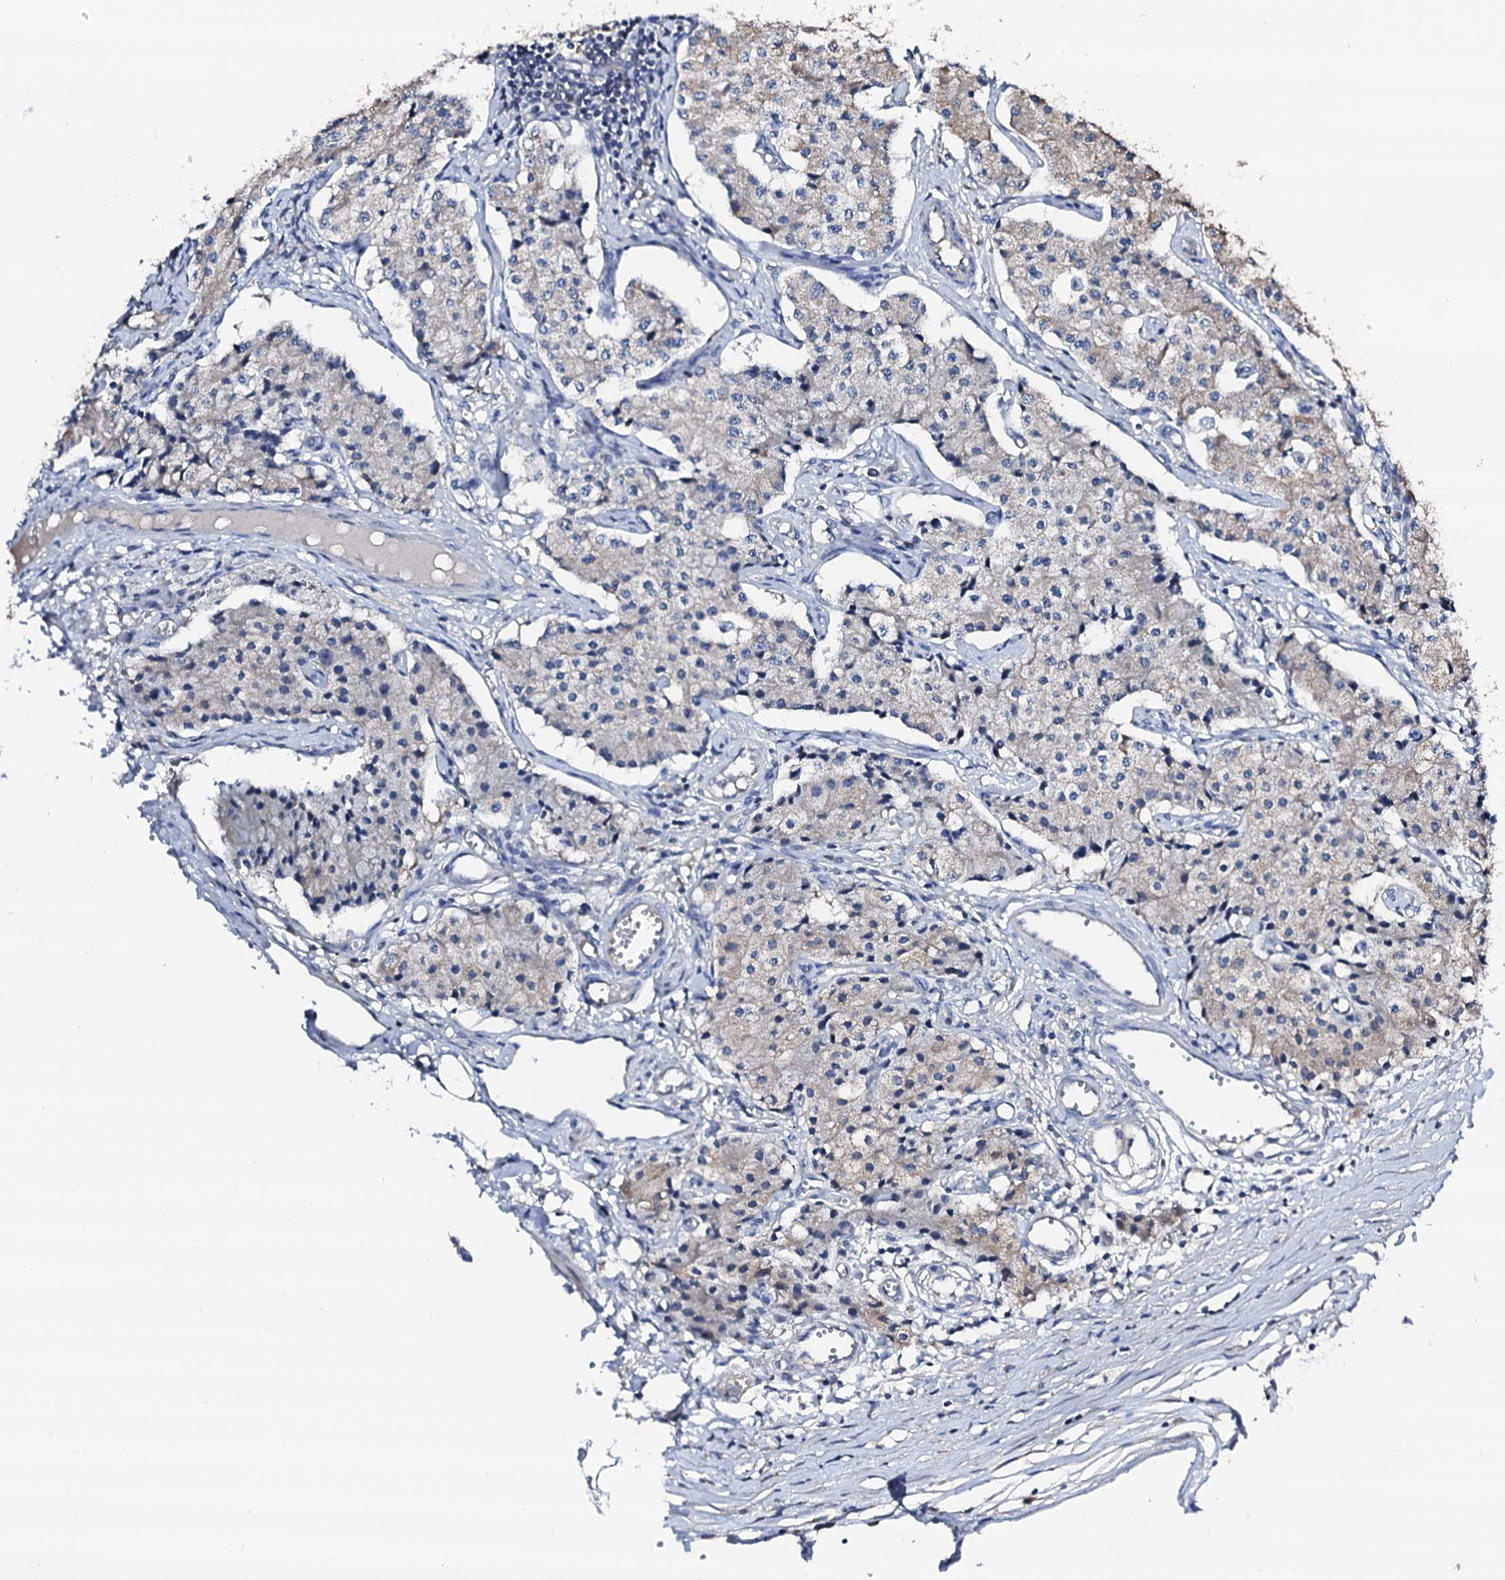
{"staining": {"intensity": "weak", "quantity": "<25%", "location": "cytoplasmic/membranous"}, "tissue": "carcinoid", "cell_type": "Tumor cells", "image_type": "cancer", "snomed": [{"axis": "morphology", "description": "Carcinoid, malignant, NOS"}, {"axis": "topography", "description": "Colon"}], "caption": "Tumor cells are negative for brown protein staining in carcinoid. Brightfield microscopy of immunohistochemistry stained with DAB (brown) and hematoxylin (blue), captured at high magnification.", "gene": "TRAFD1", "patient": {"sex": "female", "age": 52}}